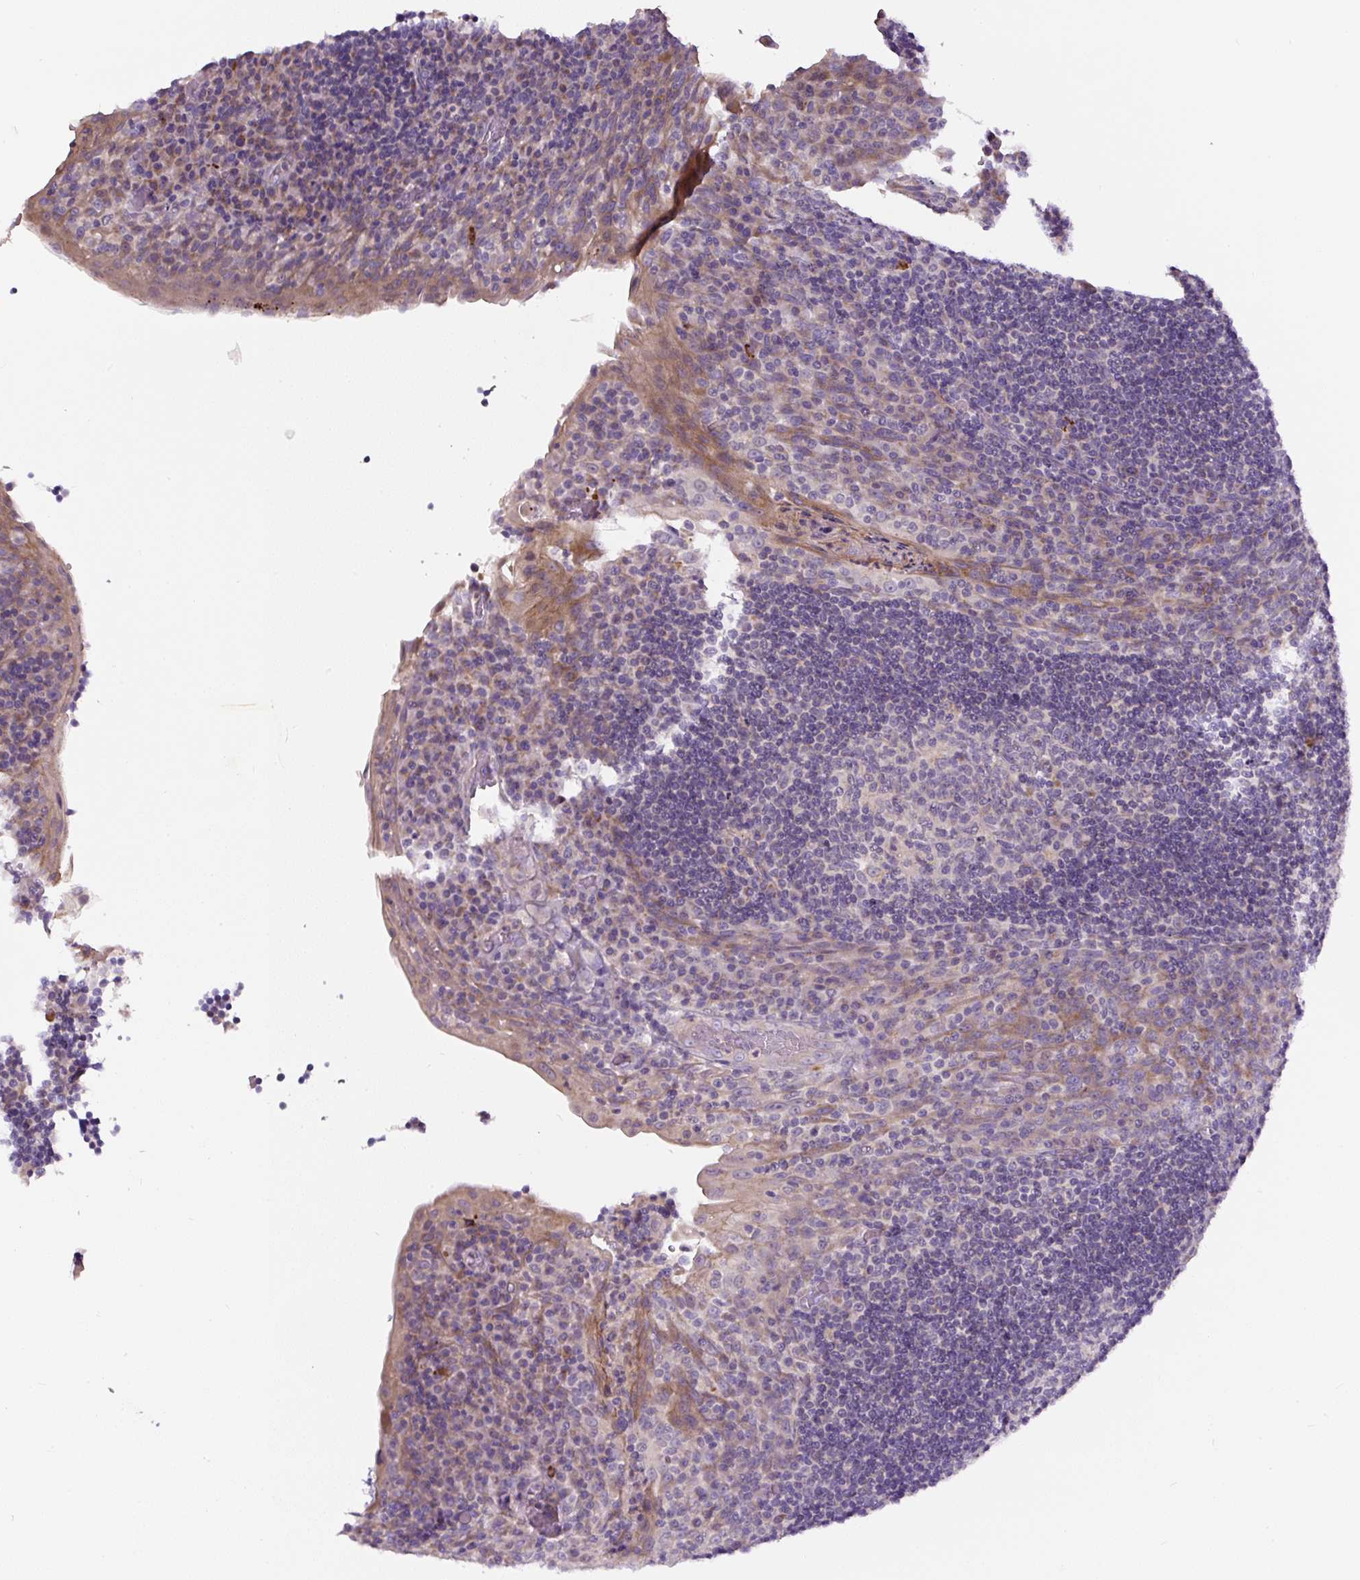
{"staining": {"intensity": "negative", "quantity": "none", "location": "none"}, "tissue": "tonsil", "cell_type": "Germinal center cells", "image_type": "normal", "snomed": [{"axis": "morphology", "description": "Normal tissue, NOS"}, {"axis": "topography", "description": "Tonsil"}], "caption": "A high-resolution photomicrograph shows IHC staining of benign tonsil, which exhibits no significant staining in germinal center cells.", "gene": "HPS4", "patient": {"sex": "male", "age": 17}}